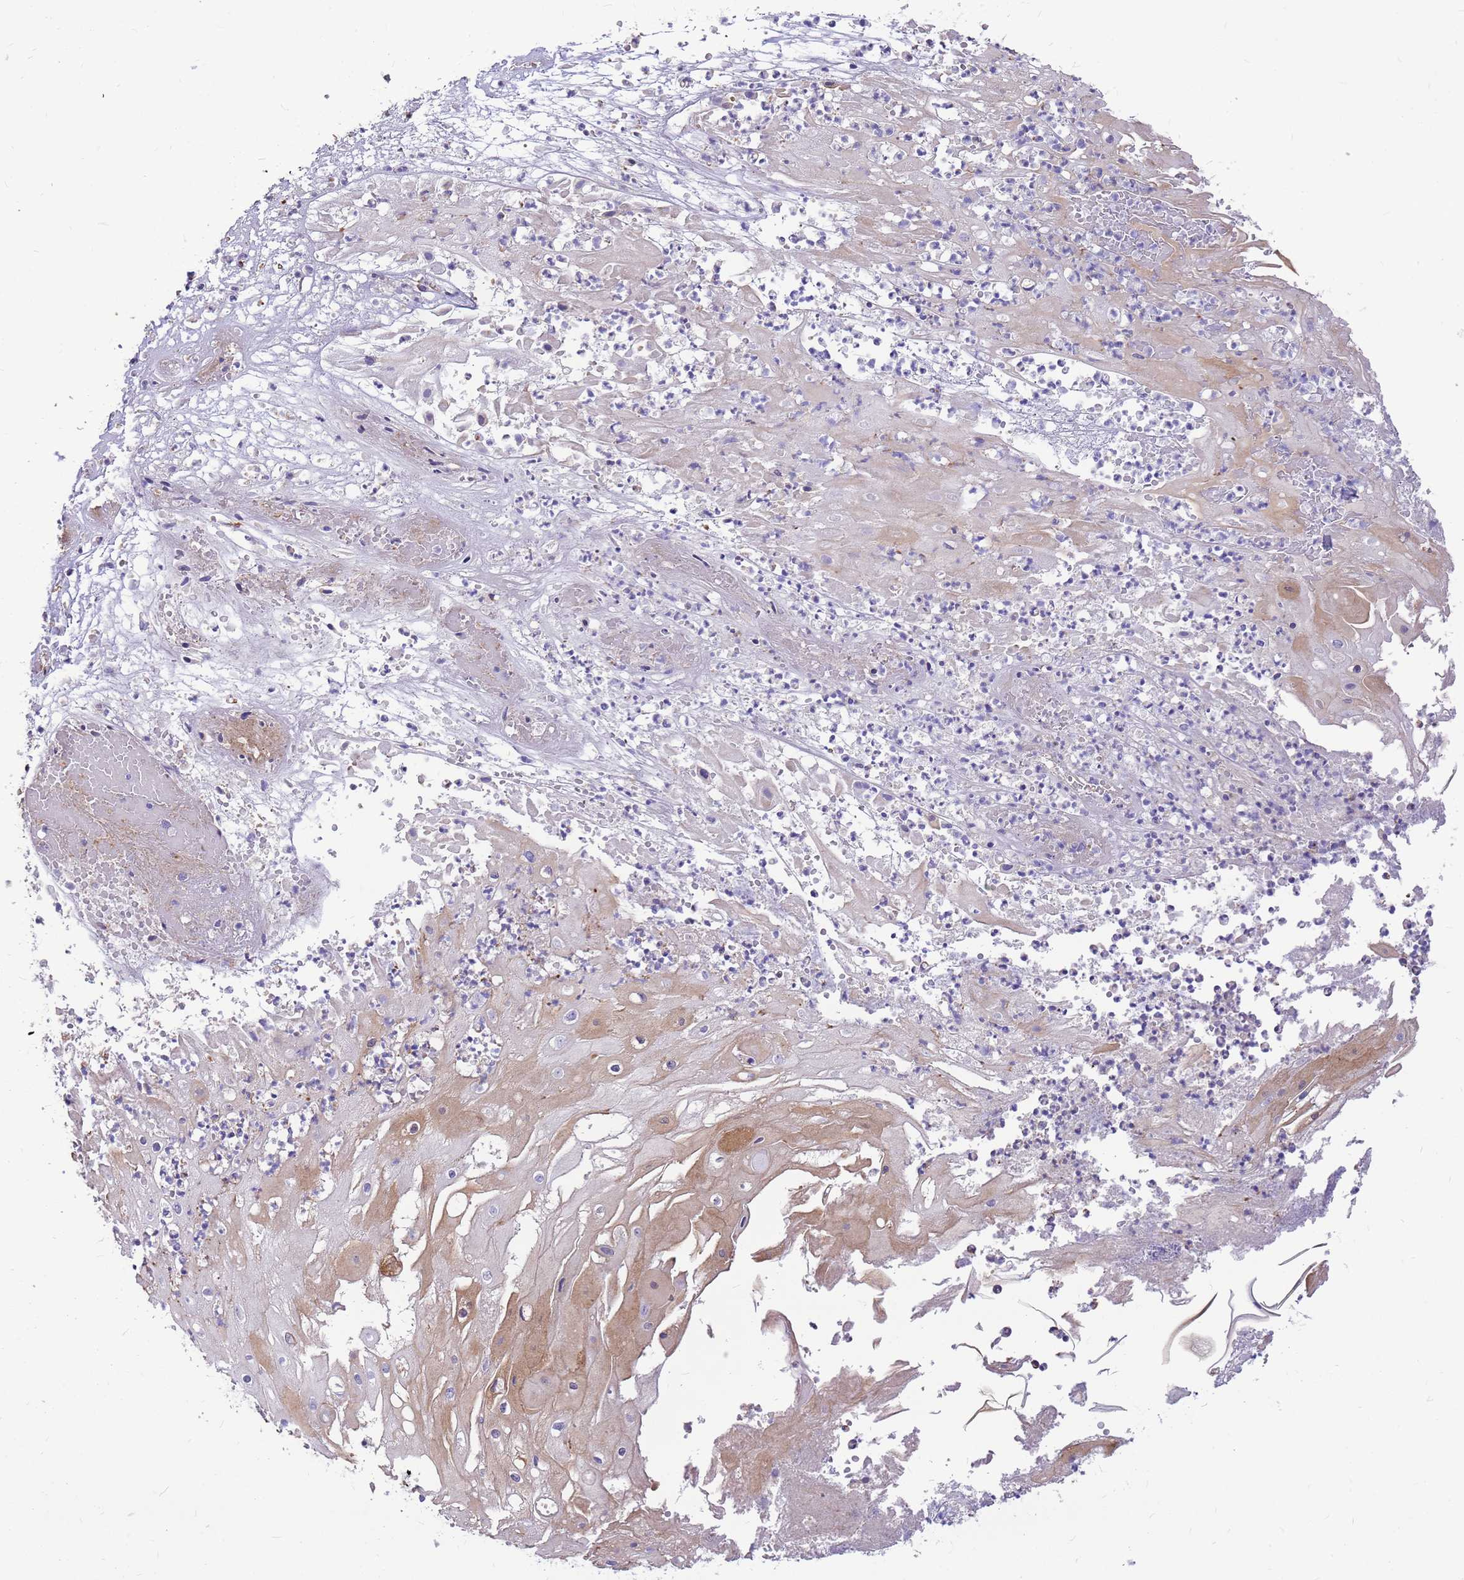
{"staining": {"intensity": "moderate", "quantity": "<25%", "location": "cytoplasmic/membranous"}, "tissue": "skin cancer", "cell_type": "Tumor cells", "image_type": "cancer", "snomed": [{"axis": "morphology", "description": "Squamous cell carcinoma, NOS"}, {"axis": "topography", "description": "Skin"}], "caption": "This is a micrograph of immunohistochemistry (IHC) staining of skin cancer, which shows moderate expression in the cytoplasmic/membranous of tumor cells.", "gene": "MVD", "patient": {"sex": "male", "age": 70}}